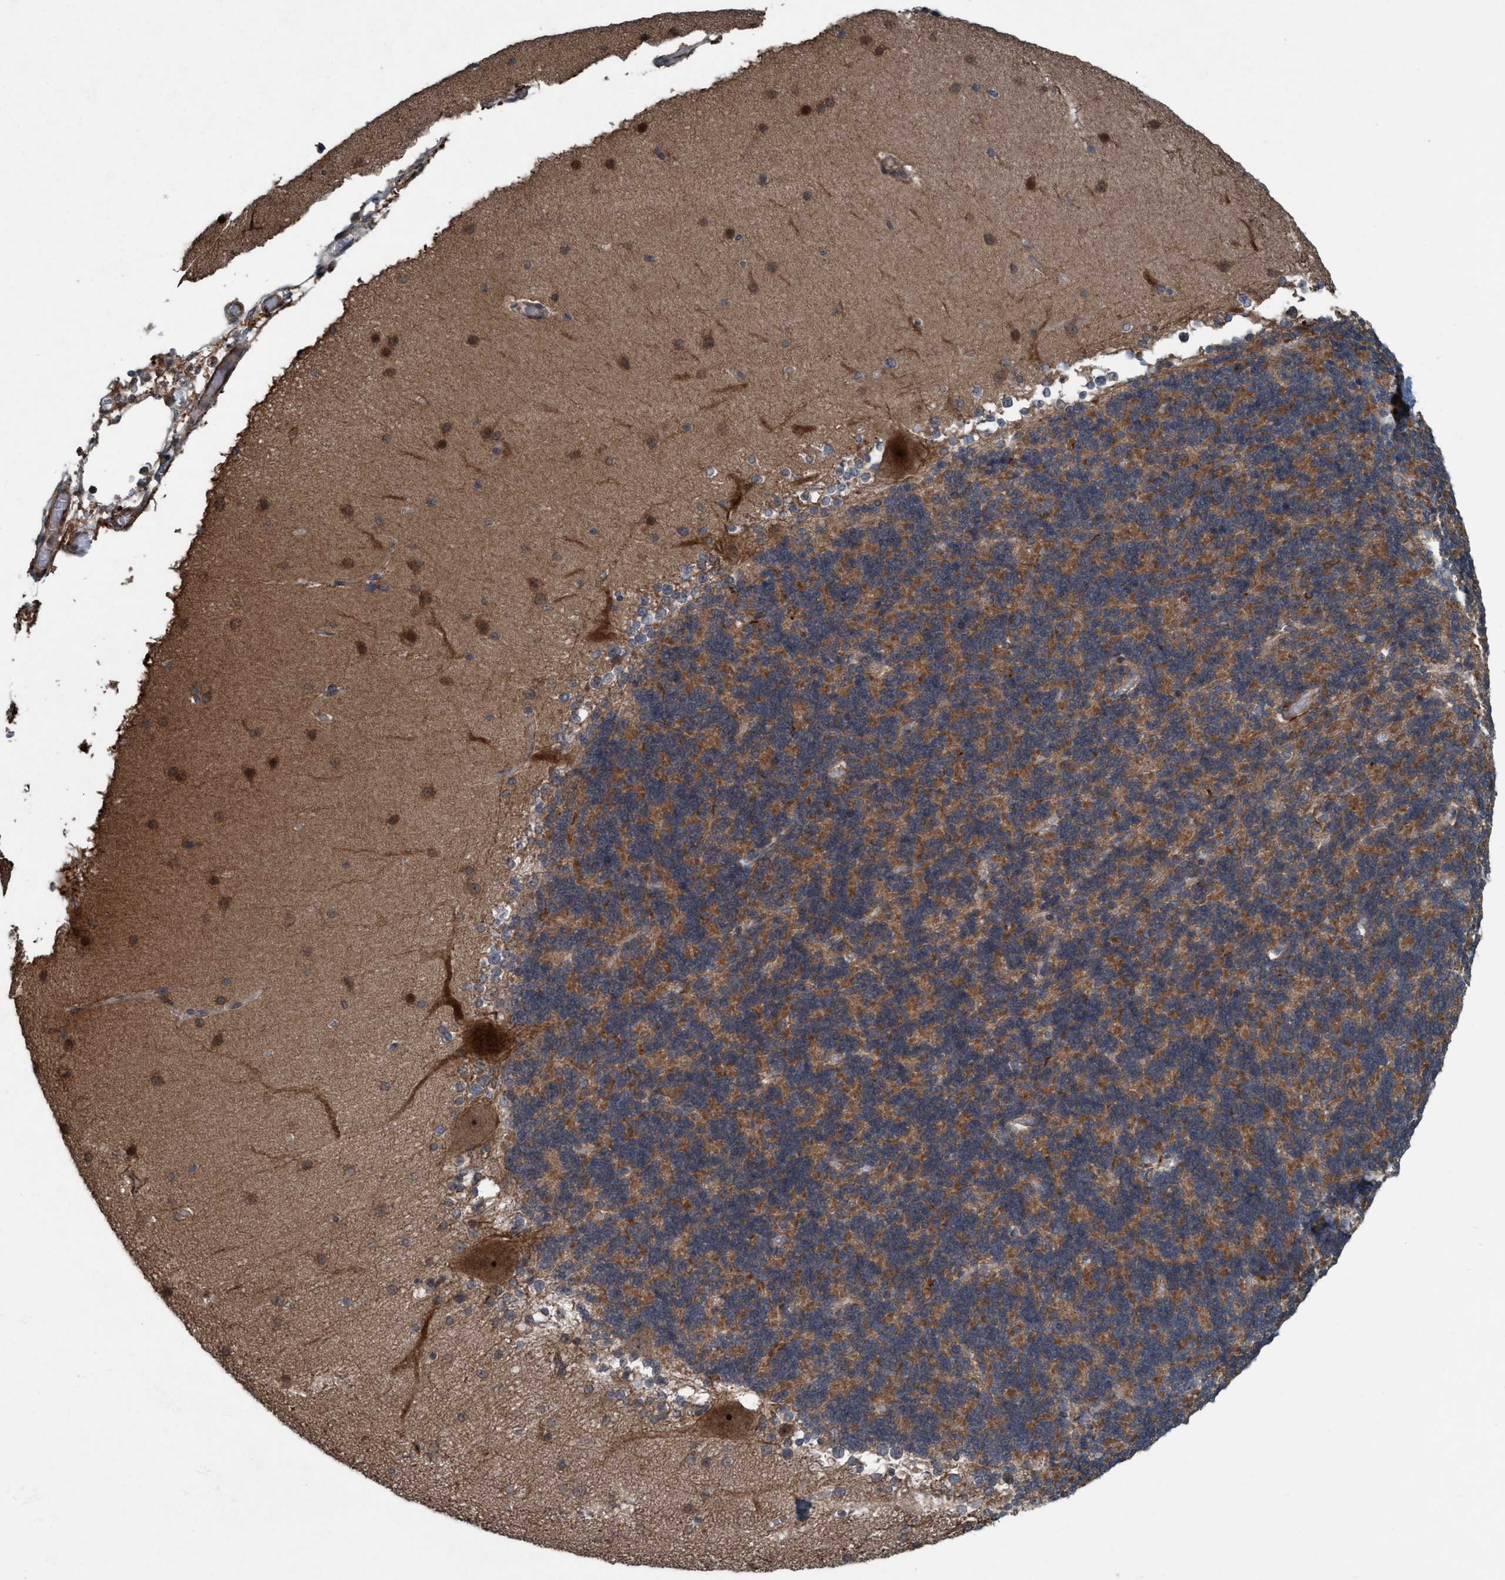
{"staining": {"intensity": "moderate", "quantity": "25%-75%", "location": "cytoplasmic/membranous"}, "tissue": "cerebellum", "cell_type": "Cells in granular layer", "image_type": "normal", "snomed": [{"axis": "morphology", "description": "Normal tissue, NOS"}, {"axis": "topography", "description": "Cerebellum"}], "caption": "Immunohistochemical staining of benign cerebellum demonstrates 25%-75% levels of moderate cytoplasmic/membranous protein positivity in about 25%-75% of cells in granular layer.", "gene": "NISCH", "patient": {"sex": "female", "age": 19}}